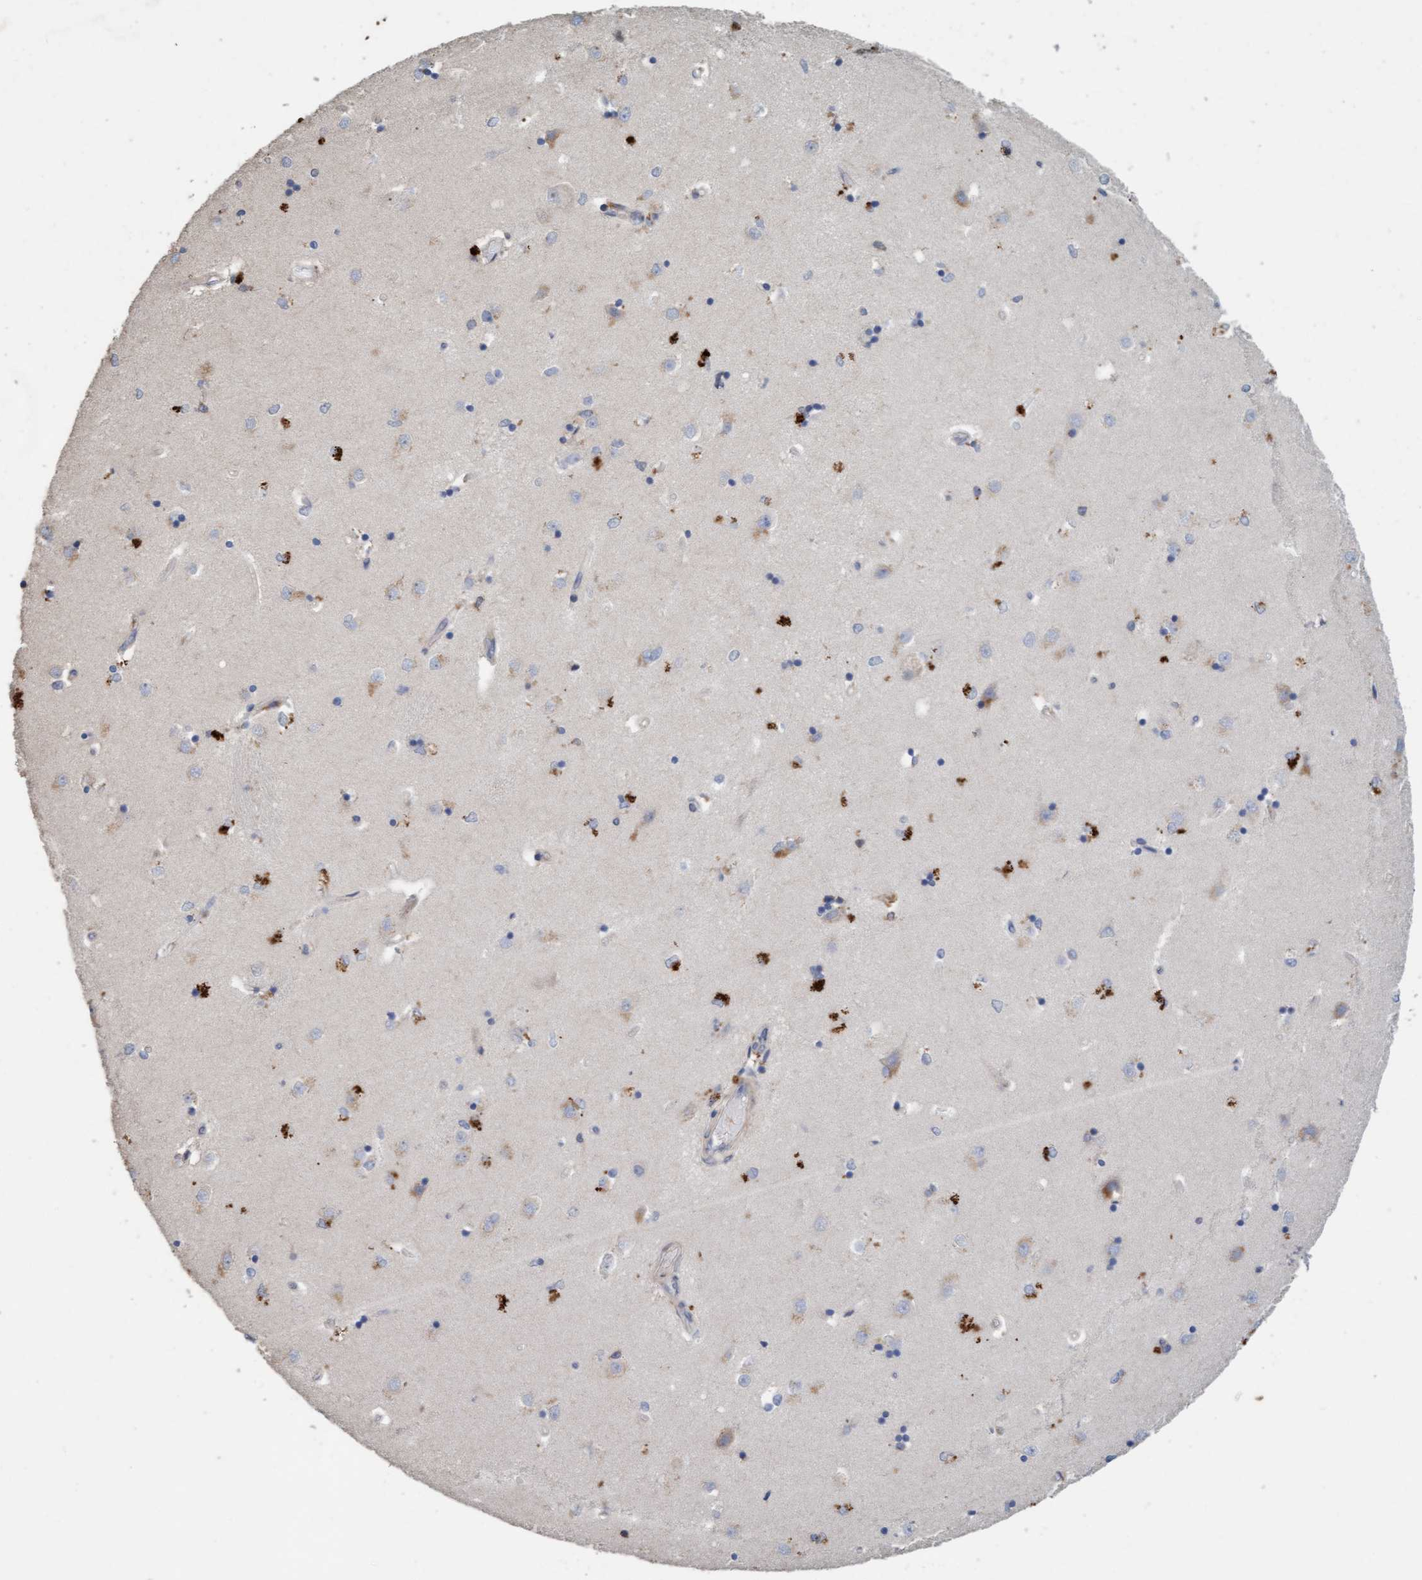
{"staining": {"intensity": "negative", "quantity": "none", "location": "none"}, "tissue": "caudate", "cell_type": "Glial cells", "image_type": "normal", "snomed": [{"axis": "morphology", "description": "Normal tissue, NOS"}, {"axis": "topography", "description": "Lateral ventricle wall"}], "caption": "Immunohistochemistry (IHC) histopathology image of unremarkable caudate: human caudate stained with DAB displays no significant protein staining in glial cells. (DAB IHC, high magnification).", "gene": "LONRF1", "patient": {"sex": "male", "age": 45}}